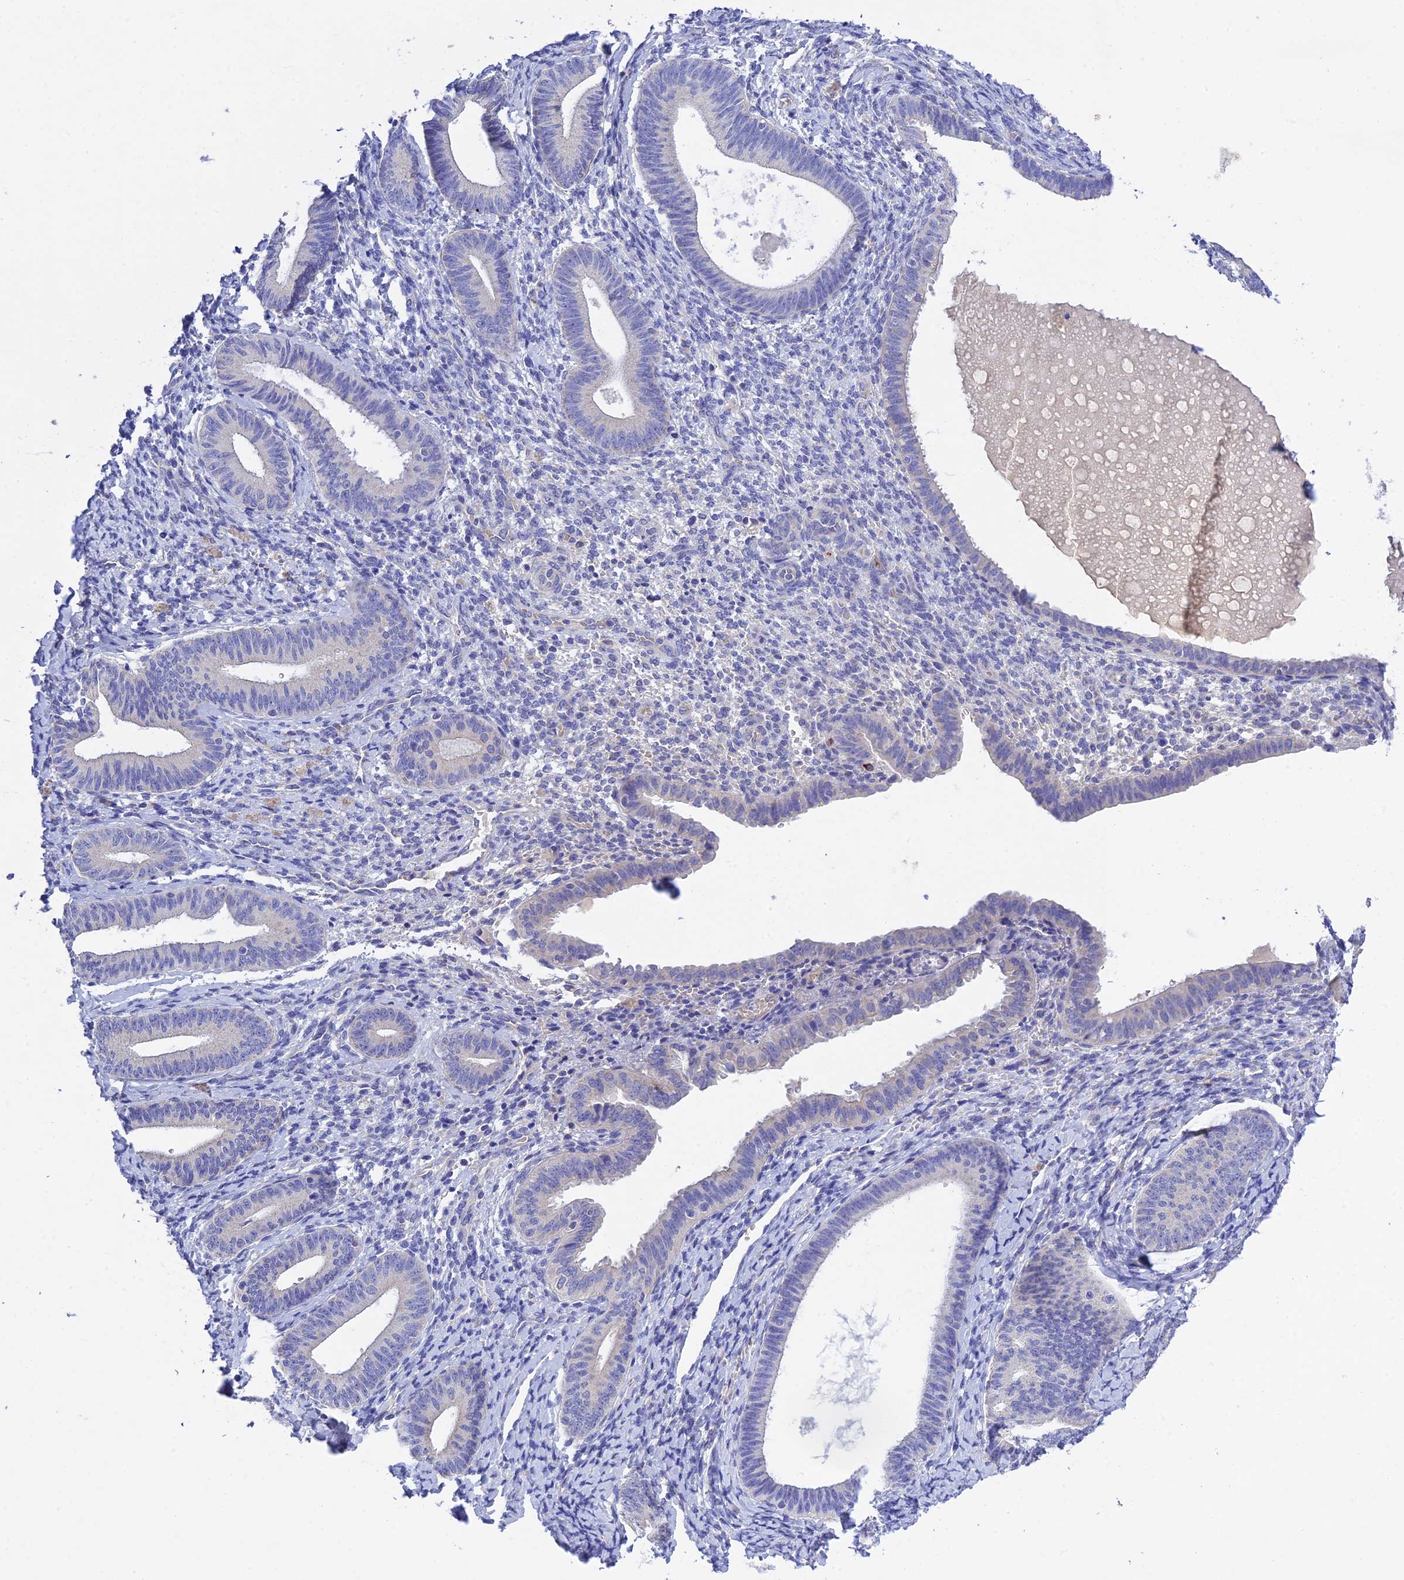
{"staining": {"intensity": "negative", "quantity": "none", "location": "none"}, "tissue": "endometrium", "cell_type": "Cells in endometrial stroma", "image_type": "normal", "snomed": [{"axis": "morphology", "description": "Normal tissue, NOS"}, {"axis": "topography", "description": "Endometrium"}], "caption": "This is an immunohistochemistry photomicrograph of unremarkable endometrium. There is no expression in cells in endometrial stroma.", "gene": "MS4A5", "patient": {"sex": "female", "age": 65}}